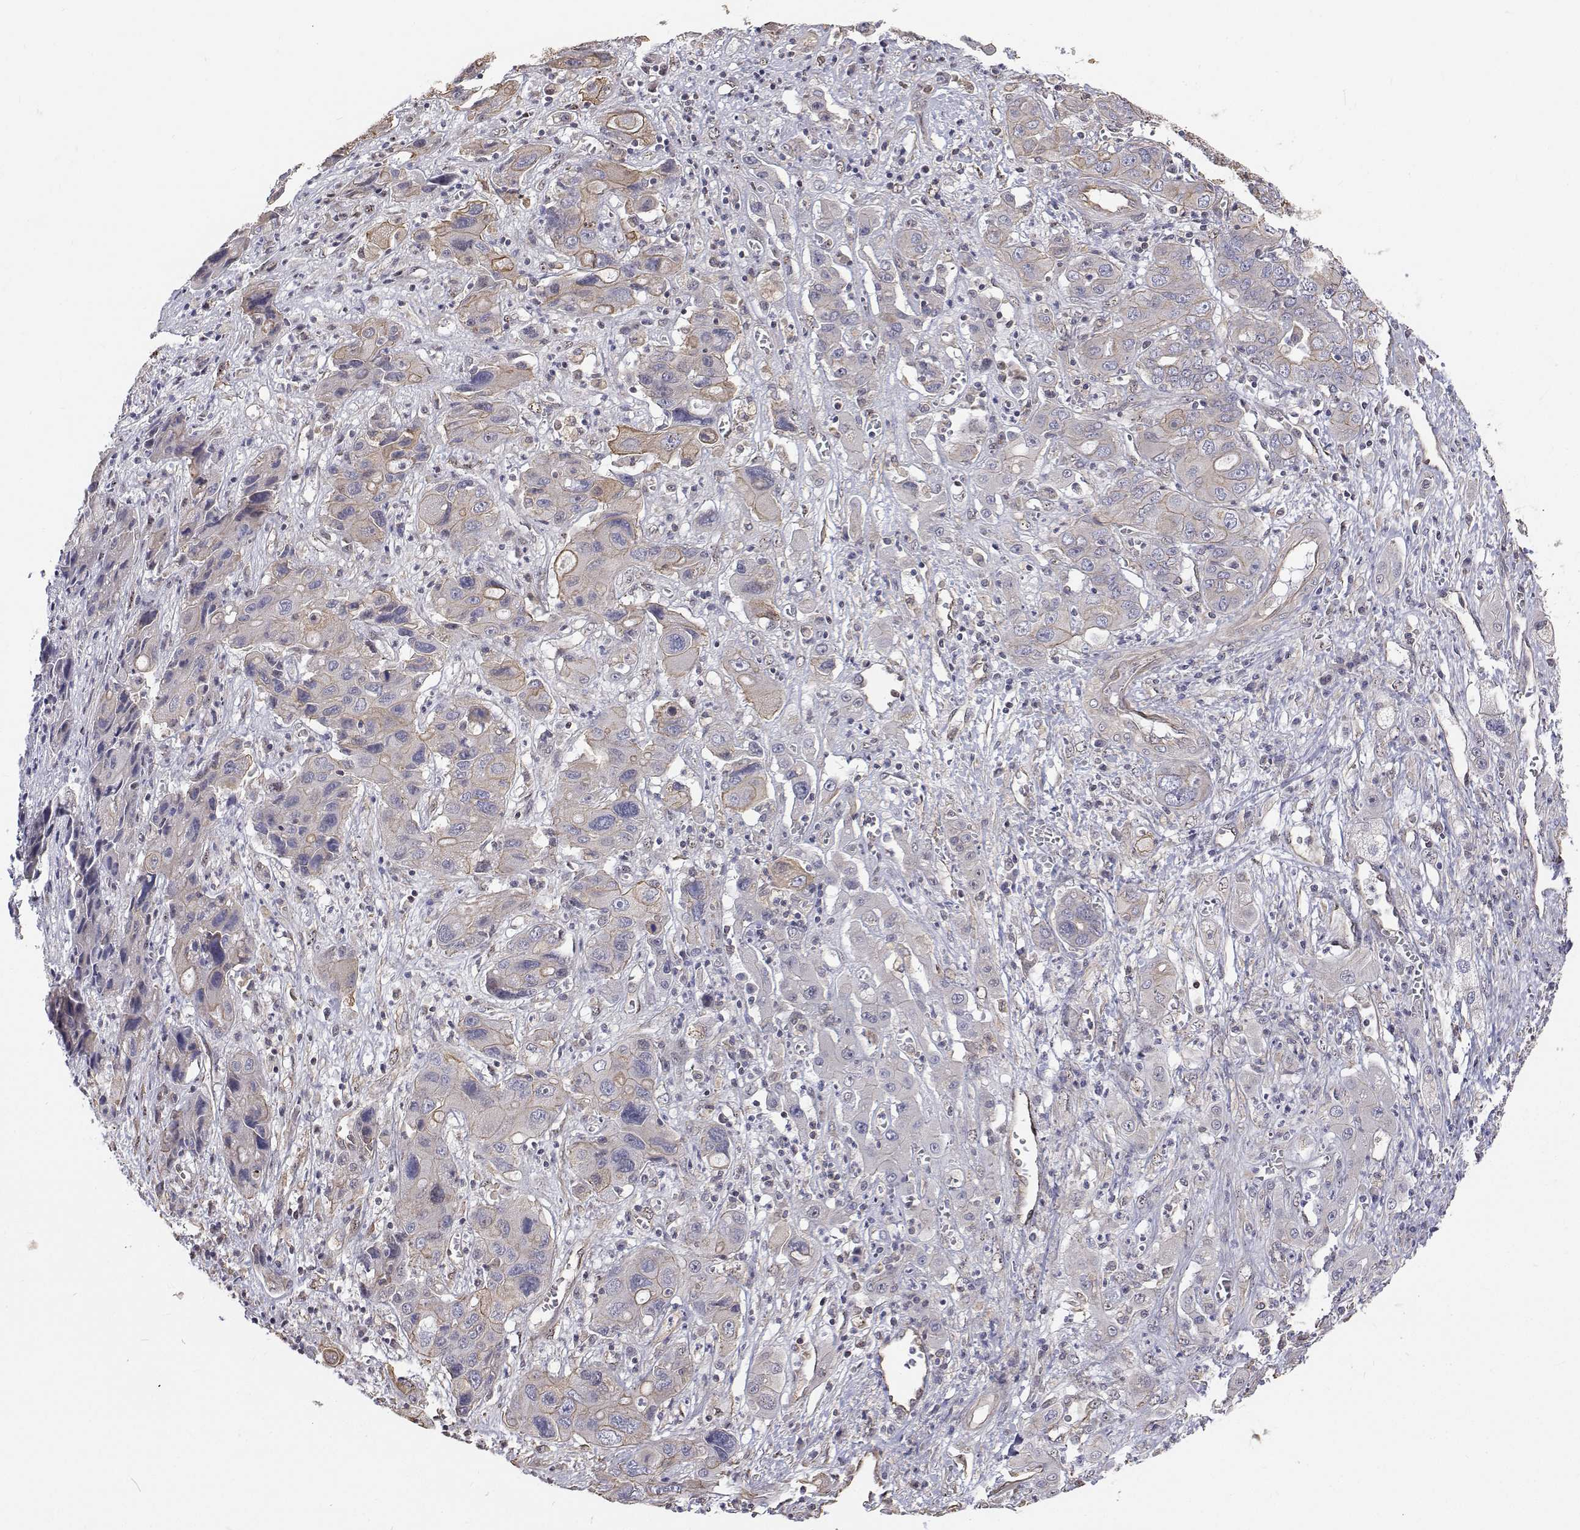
{"staining": {"intensity": "negative", "quantity": "none", "location": "none"}, "tissue": "liver cancer", "cell_type": "Tumor cells", "image_type": "cancer", "snomed": [{"axis": "morphology", "description": "Cholangiocarcinoma"}, {"axis": "topography", "description": "Liver"}], "caption": "Immunohistochemistry (IHC) micrograph of human cholangiocarcinoma (liver) stained for a protein (brown), which demonstrates no staining in tumor cells.", "gene": "GSDMA", "patient": {"sex": "male", "age": 67}}